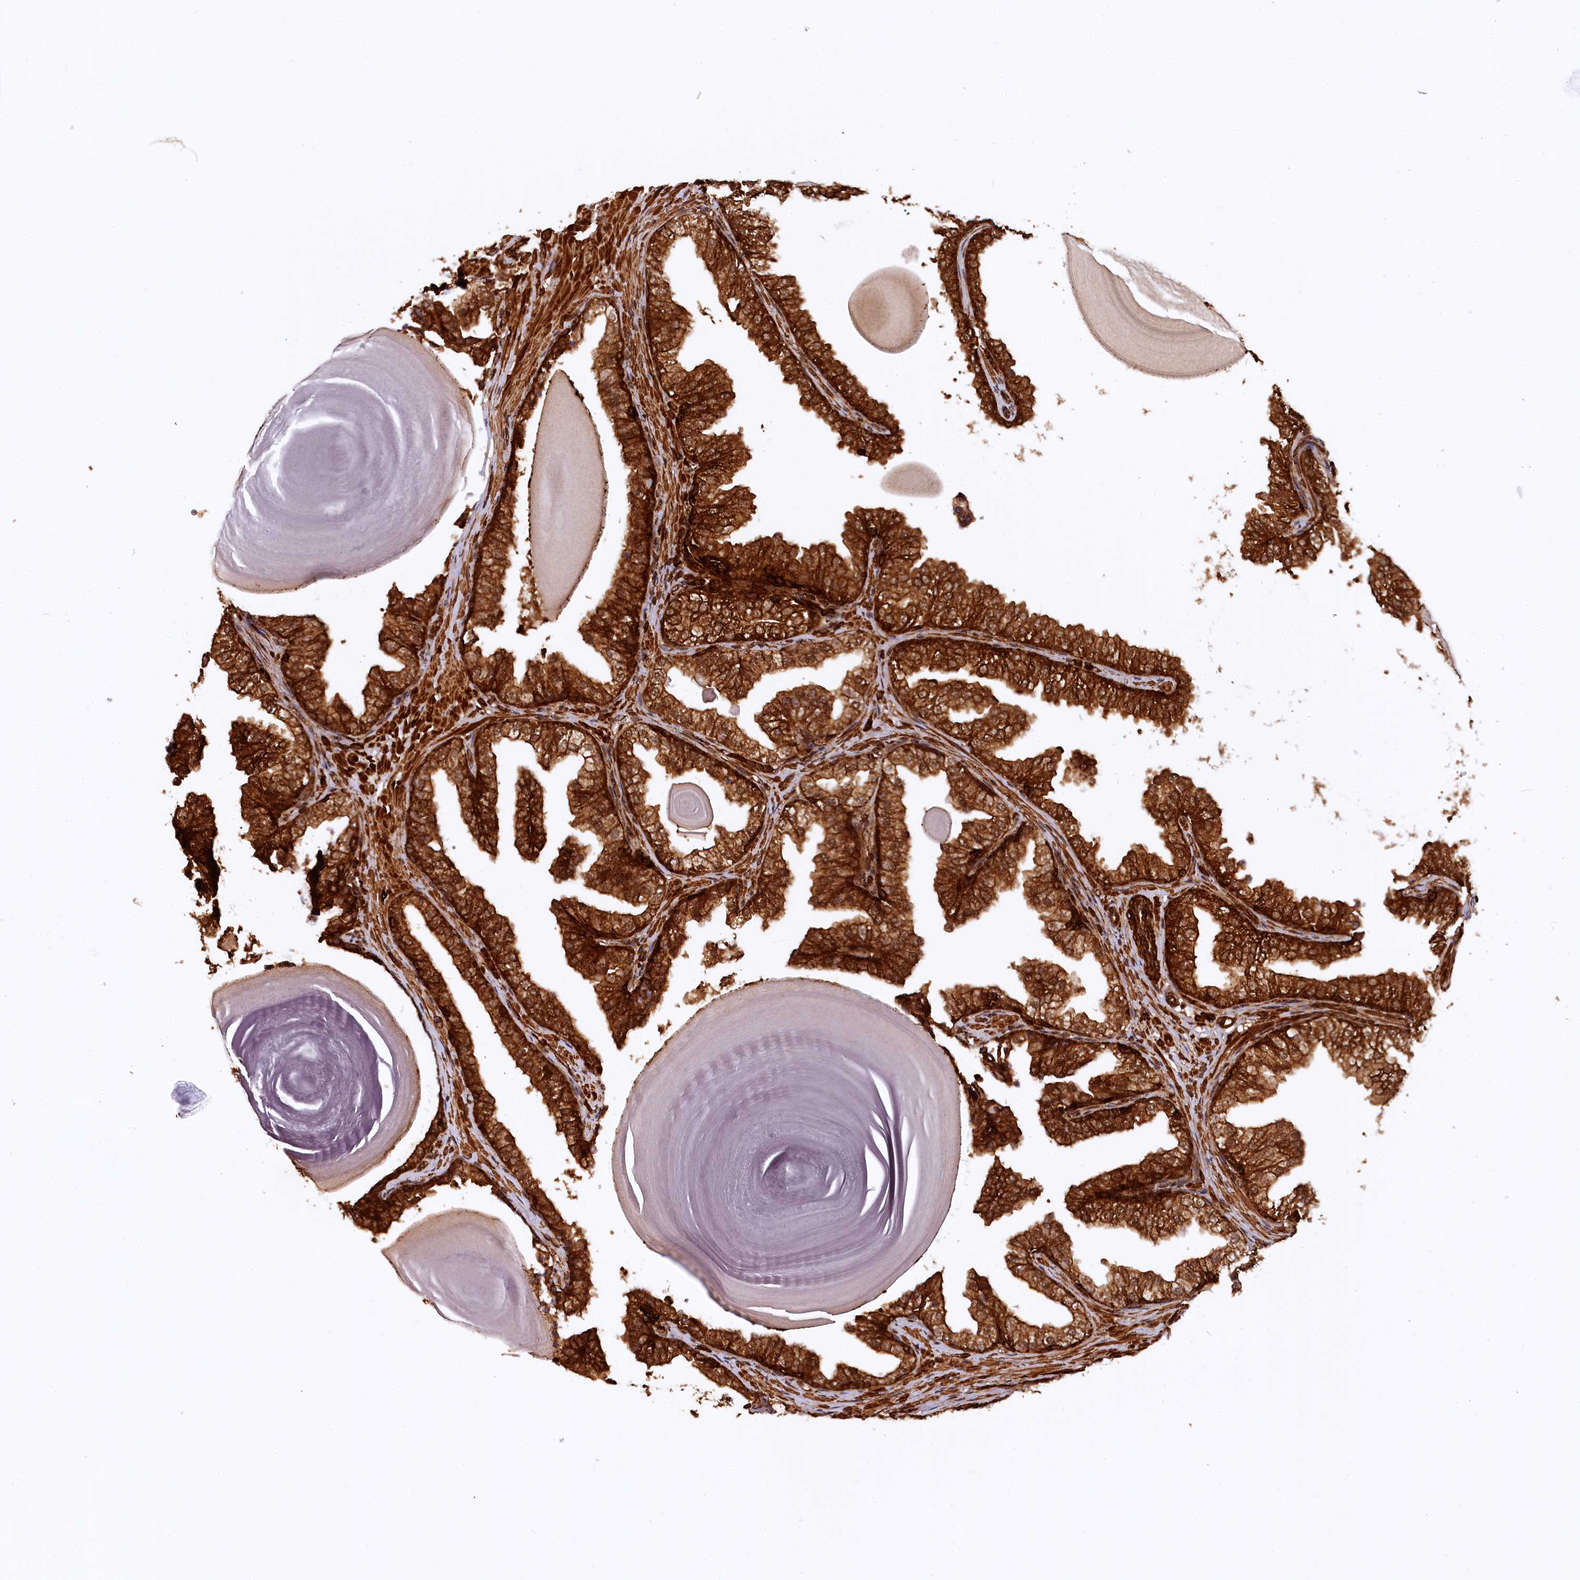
{"staining": {"intensity": "strong", "quantity": ">75%", "location": "cytoplasmic/membranous"}, "tissue": "prostate", "cell_type": "Glandular cells", "image_type": "normal", "snomed": [{"axis": "morphology", "description": "Normal tissue, NOS"}, {"axis": "topography", "description": "Prostate"}], "caption": "Human prostate stained with a brown dye exhibits strong cytoplasmic/membranous positive expression in about >75% of glandular cells.", "gene": "STUB1", "patient": {"sex": "male", "age": 48}}